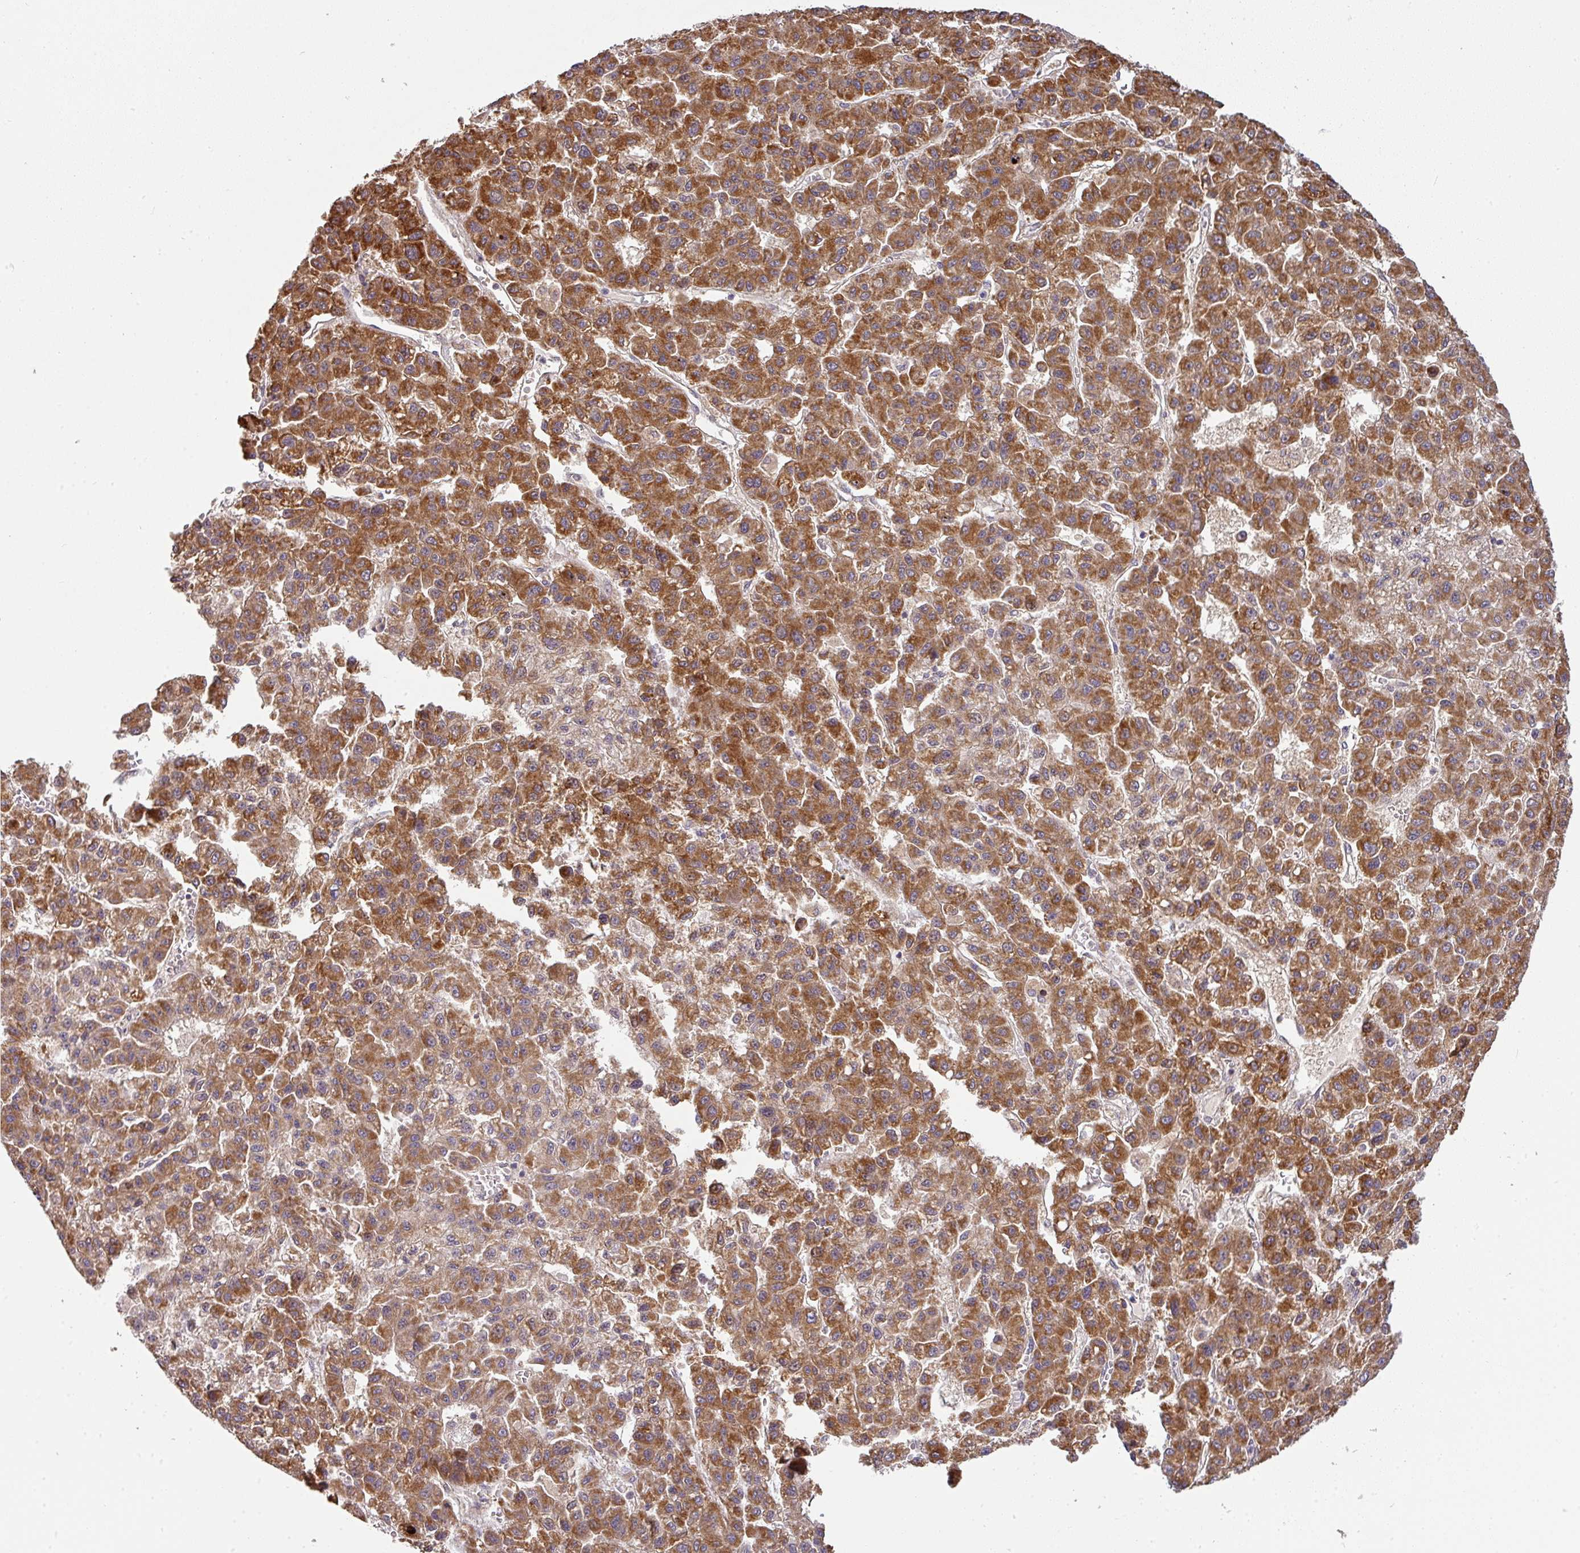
{"staining": {"intensity": "moderate", "quantity": ">75%", "location": "cytoplasmic/membranous"}, "tissue": "liver cancer", "cell_type": "Tumor cells", "image_type": "cancer", "snomed": [{"axis": "morphology", "description": "Carcinoma, Hepatocellular, NOS"}, {"axis": "topography", "description": "Liver"}], "caption": "A photomicrograph of human hepatocellular carcinoma (liver) stained for a protein shows moderate cytoplasmic/membranous brown staining in tumor cells. (IHC, brightfield microscopy, high magnification).", "gene": "STK35", "patient": {"sex": "male", "age": 70}}